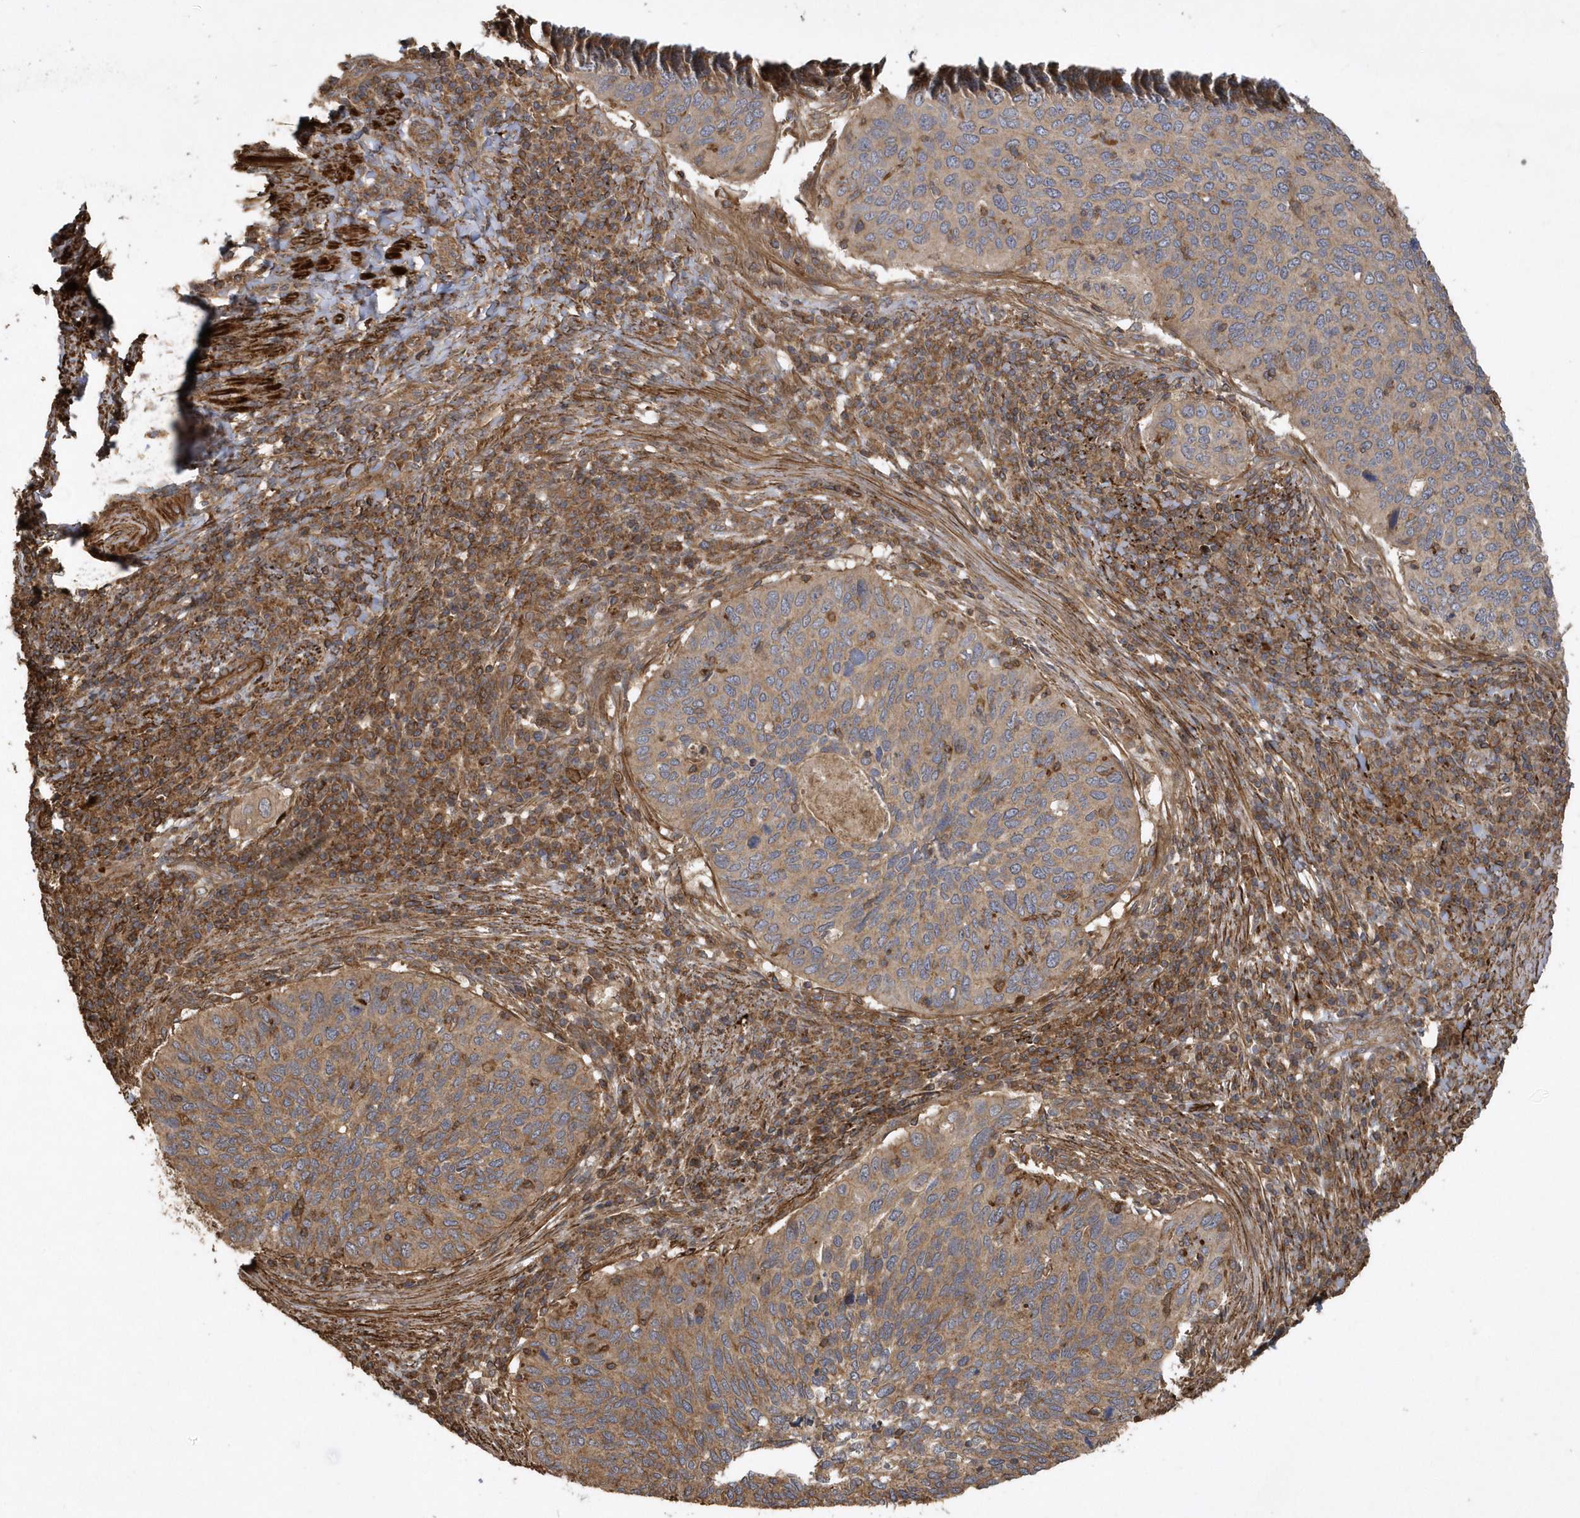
{"staining": {"intensity": "moderate", "quantity": ">75%", "location": "cytoplasmic/membranous"}, "tissue": "cervical cancer", "cell_type": "Tumor cells", "image_type": "cancer", "snomed": [{"axis": "morphology", "description": "Squamous cell carcinoma, NOS"}, {"axis": "topography", "description": "Cervix"}], "caption": "Cervical squamous cell carcinoma stained with a protein marker demonstrates moderate staining in tumor cells.", "gene": "SENP8", "patient": {"sex": "female", "age": 38}}